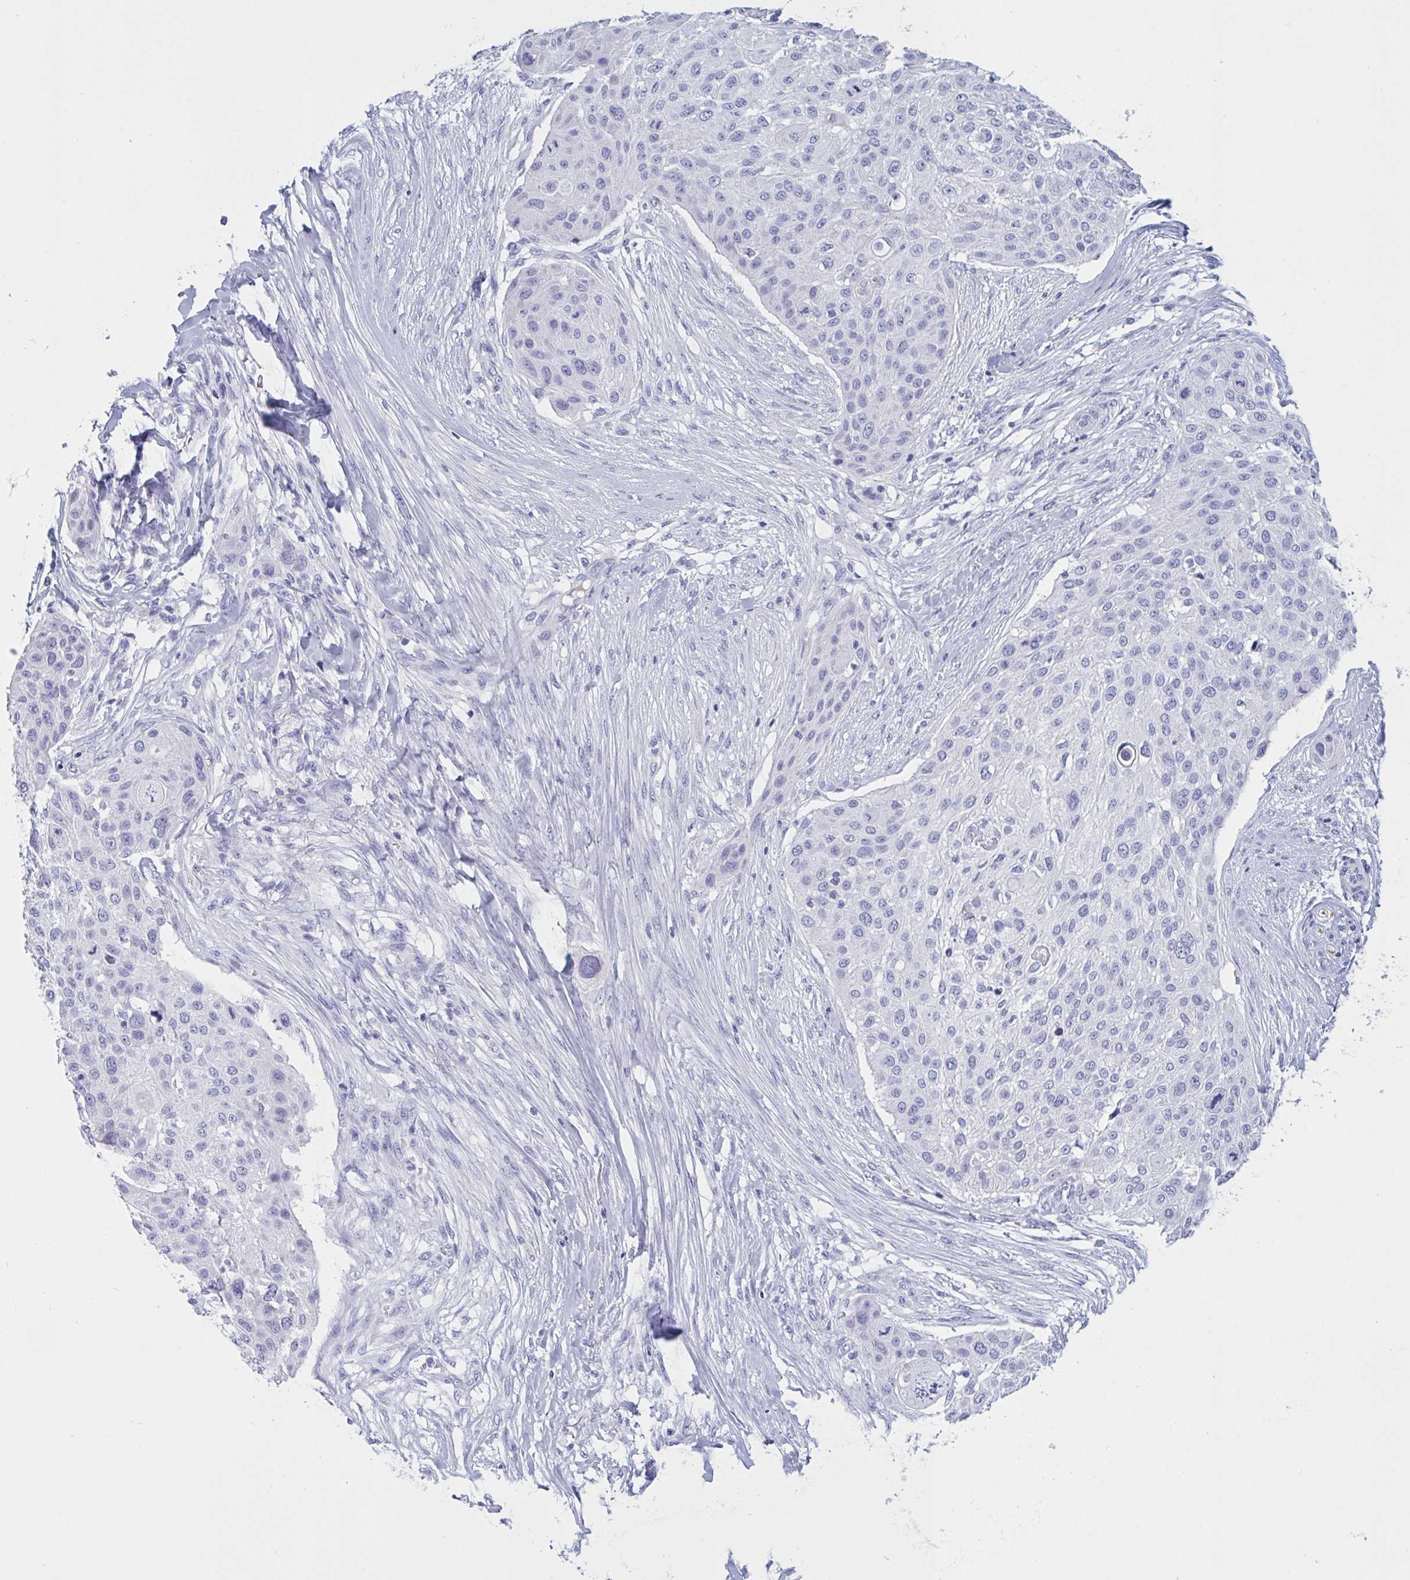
{"staining": {"intensity": "negative", "quantity": "none", "location": "none"}, "tissue": "skin cancer", "cell_type": "Tumor cells", "image_type": "cancer", "snomed": [{"axis": "morphology", "description": "Squamous cell carcinoma, NOS"}, {"axis": "topography", "description": "Skin"}], "caption": "Skin cancer was stained to show a protein in brown. There is no significant positivity in tumor cells.", "gene": "OXLD1", "patient": {"sex": "female", "age": 87}}